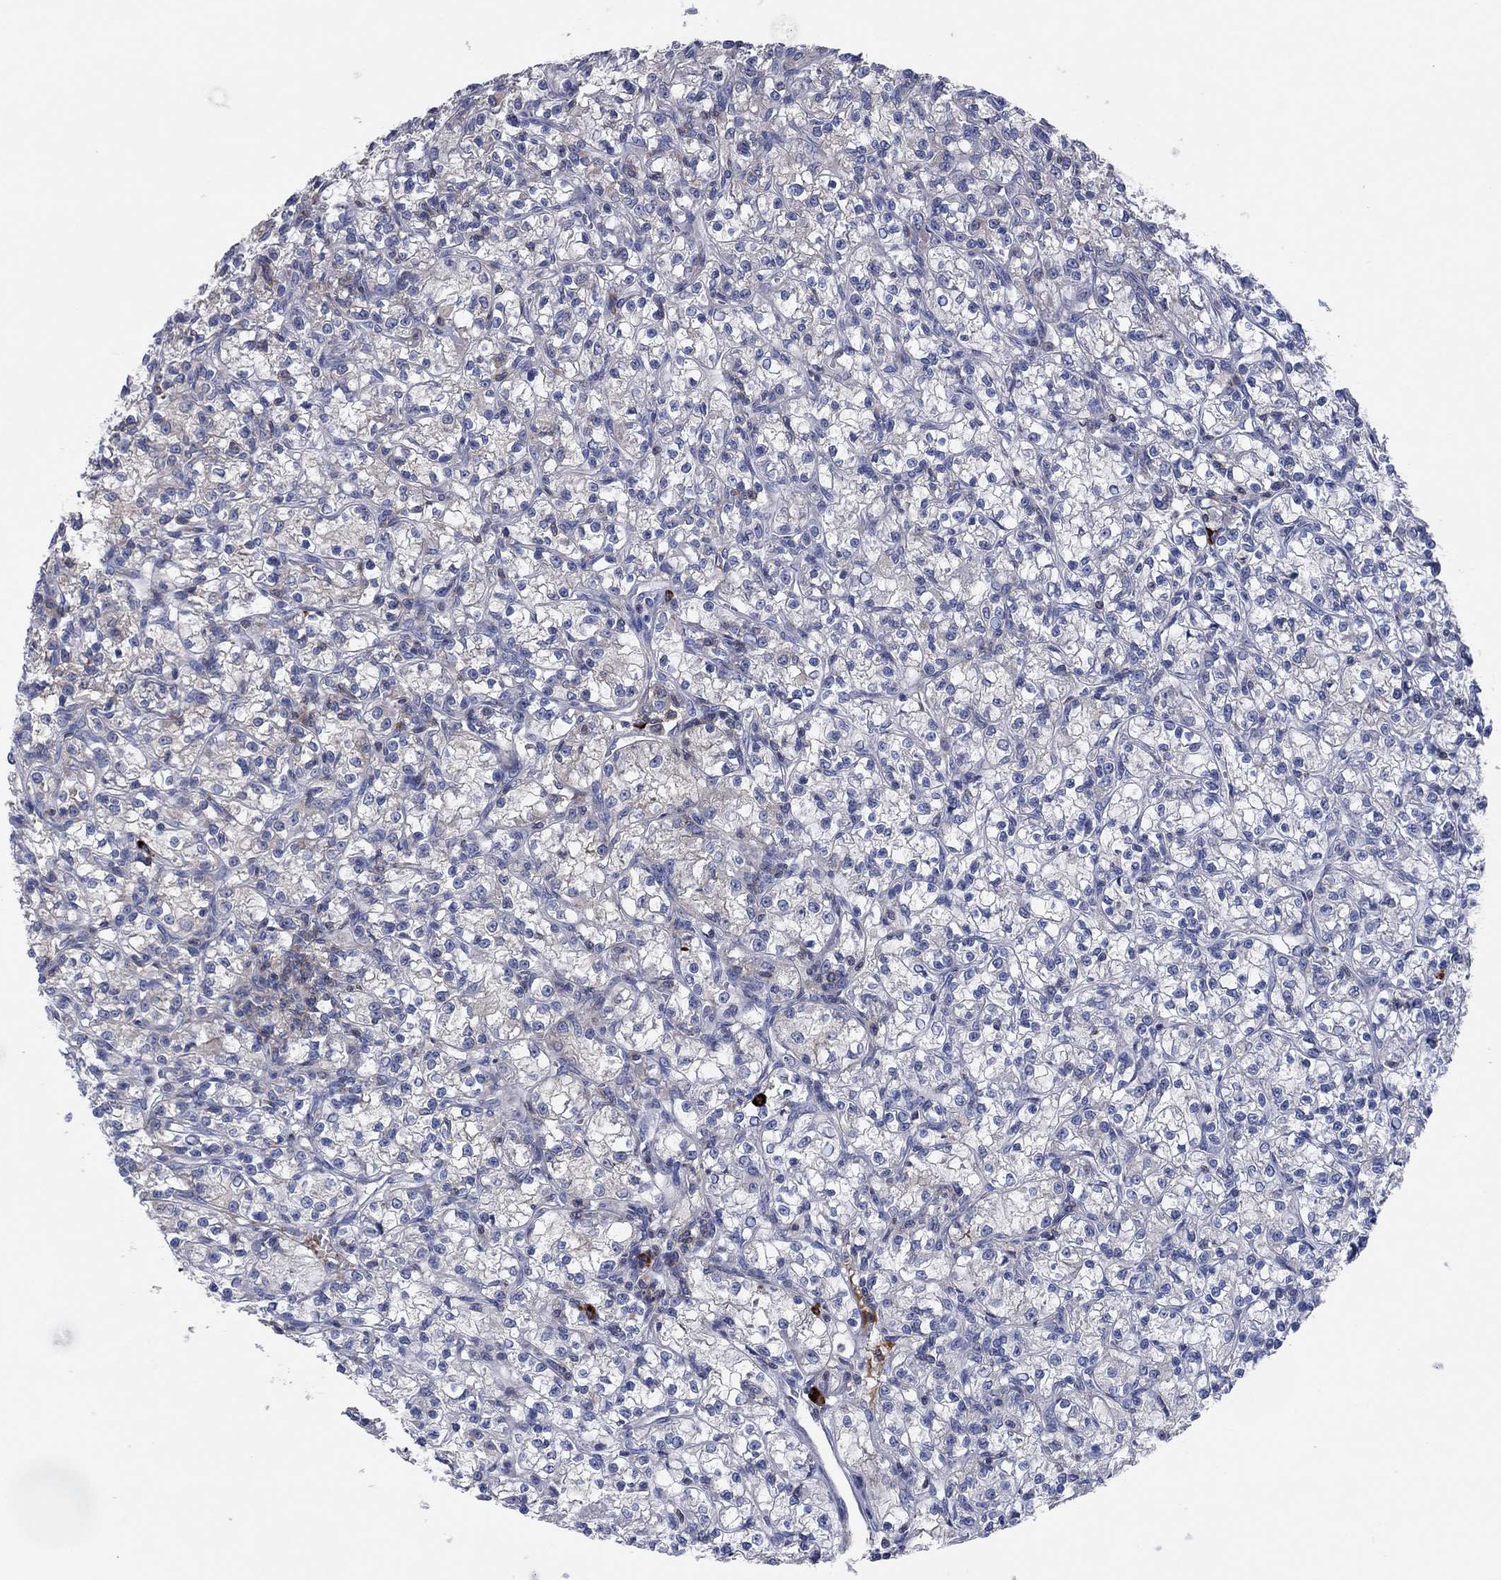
{"staining": {"intensity": "negative", "quantity": "none", "location": "none"}, "tissue": "renal cancer", "cell_type": "Tumor cells", "image_type": "cancer", "snomed": [{"axis": "morphology", "description": "Adenocarcinoma, NOS"}, {"axis": "topography", "description": "Kidney"}], "caption": "There is no significant expression in tumor cells of renal cancer. The staining was performed using DAB (3,3'-diaminobenzidine) to visualize the protein expression in brown, while the nuclei were stained in blue with hematoxylin (Magnification: 20x).", "gene": "PVR", "patient": {"sex": "female", "age": 59}}